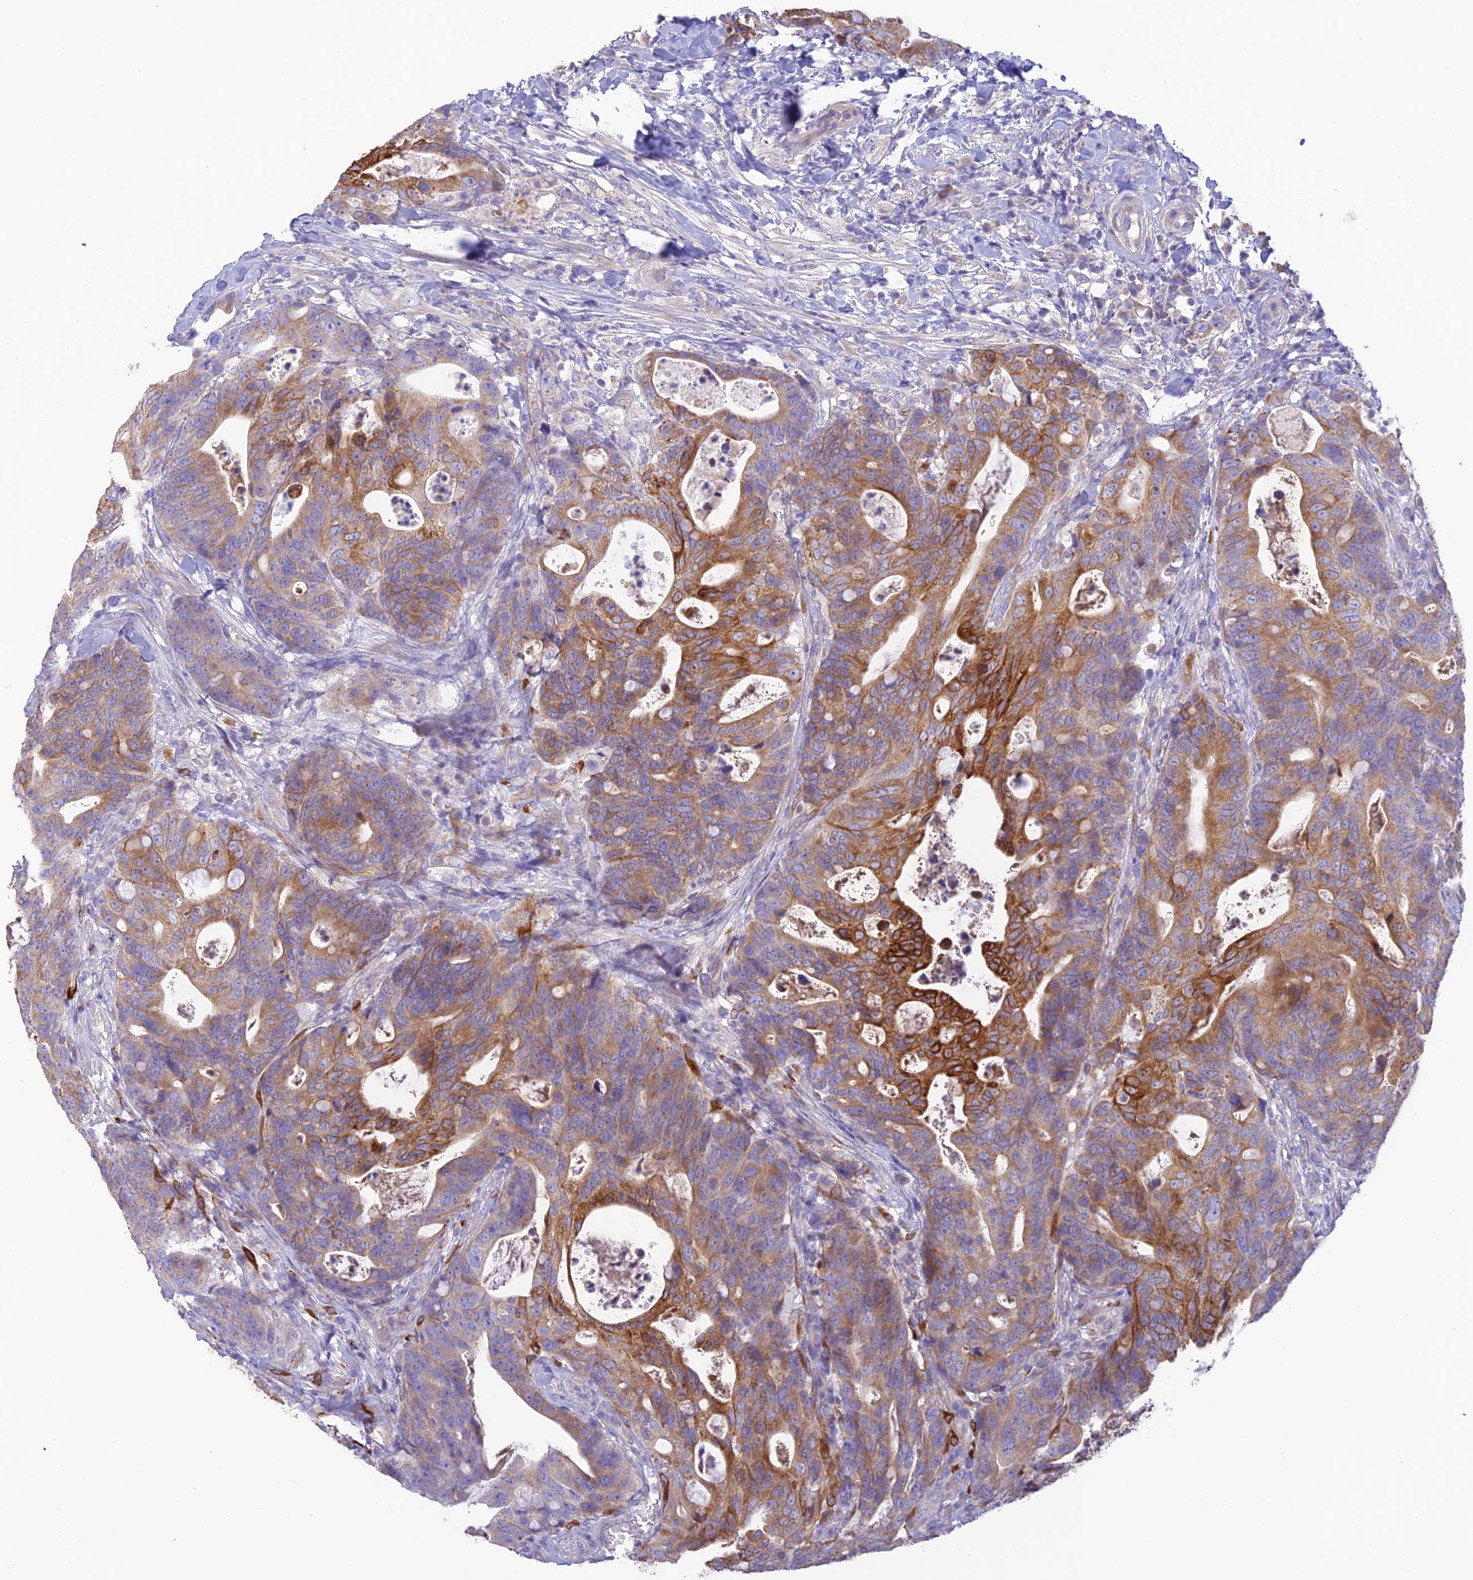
{"staining": {"intensity": "moderate", "quantity": "25%-75%", "location": "cytoplasmic/membranous"}, "tissue": "colorectal cancer", "cell_type": "Tumor cells", "image_type": "cancer", "snomed": [{"axis": "morphology", "description": "Adenocarcinoma, NOS"}, {"axis": "topography", "description": "Colon"}], "caption": "A brown stain labels moderate cytoplasmic/membranous staining of a protein in human adenocarcinoma (colorectal) tumor cells. (brown staining indicates protein expression, while blue staining denotes nuclei).", "gene": "HSD17B2", "patient": {"sex": "female", "age": 82}}